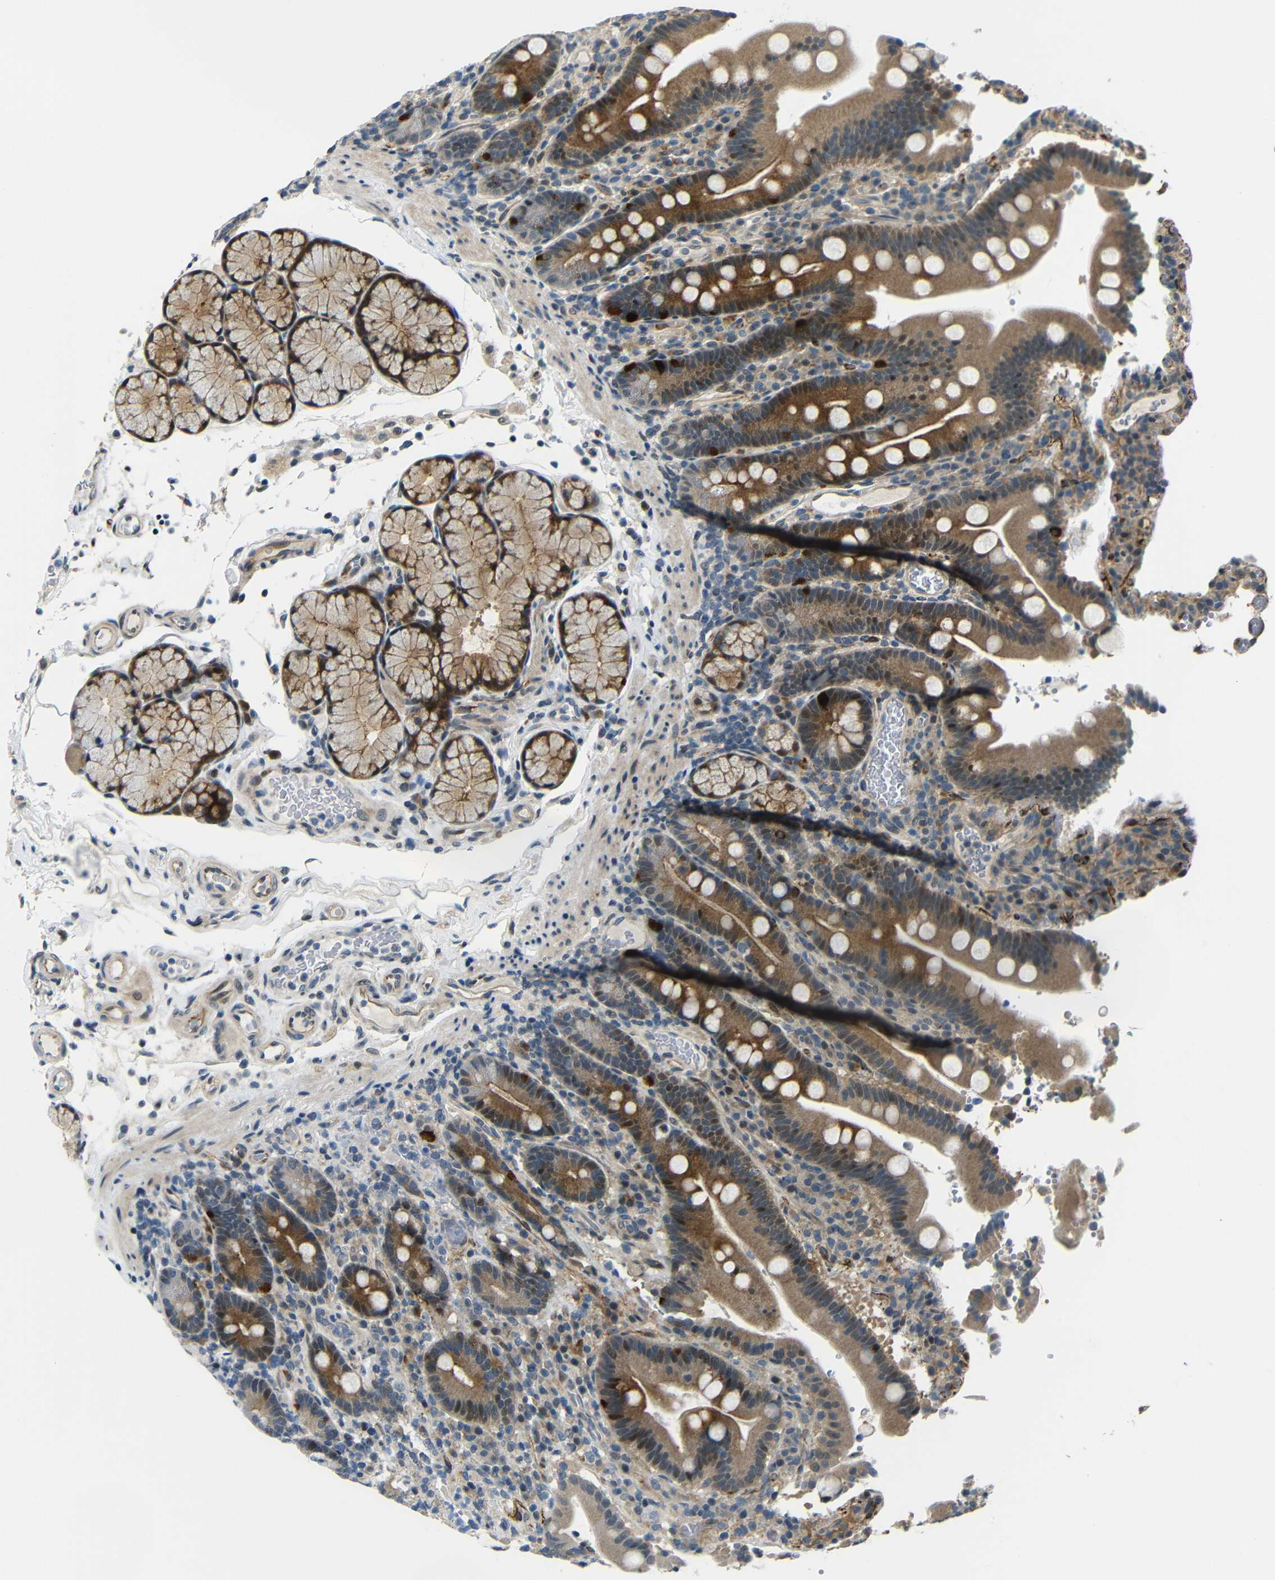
{"staining": {"intensity": "moderate", "quantity": ">75%", "location": "cytoplasmic/membranous"}, "tissue": "duodenum", "cell_type": "Glandular cells", "image_type": "normal", "snomed": [{"axis": "morphology", "description": "Normal tissue, NOS"}, {"axis": "topography", "description": "Small intestine, NOS"}], "caption": "This micrograph exhibits IHC staining of unremarkable human duodenum, with medium moderate cytoplasmic/membranous expression in about >75% of glandular cells.", "gene": "SYDE1", "patient": {"sex": "female", "age": 71}}